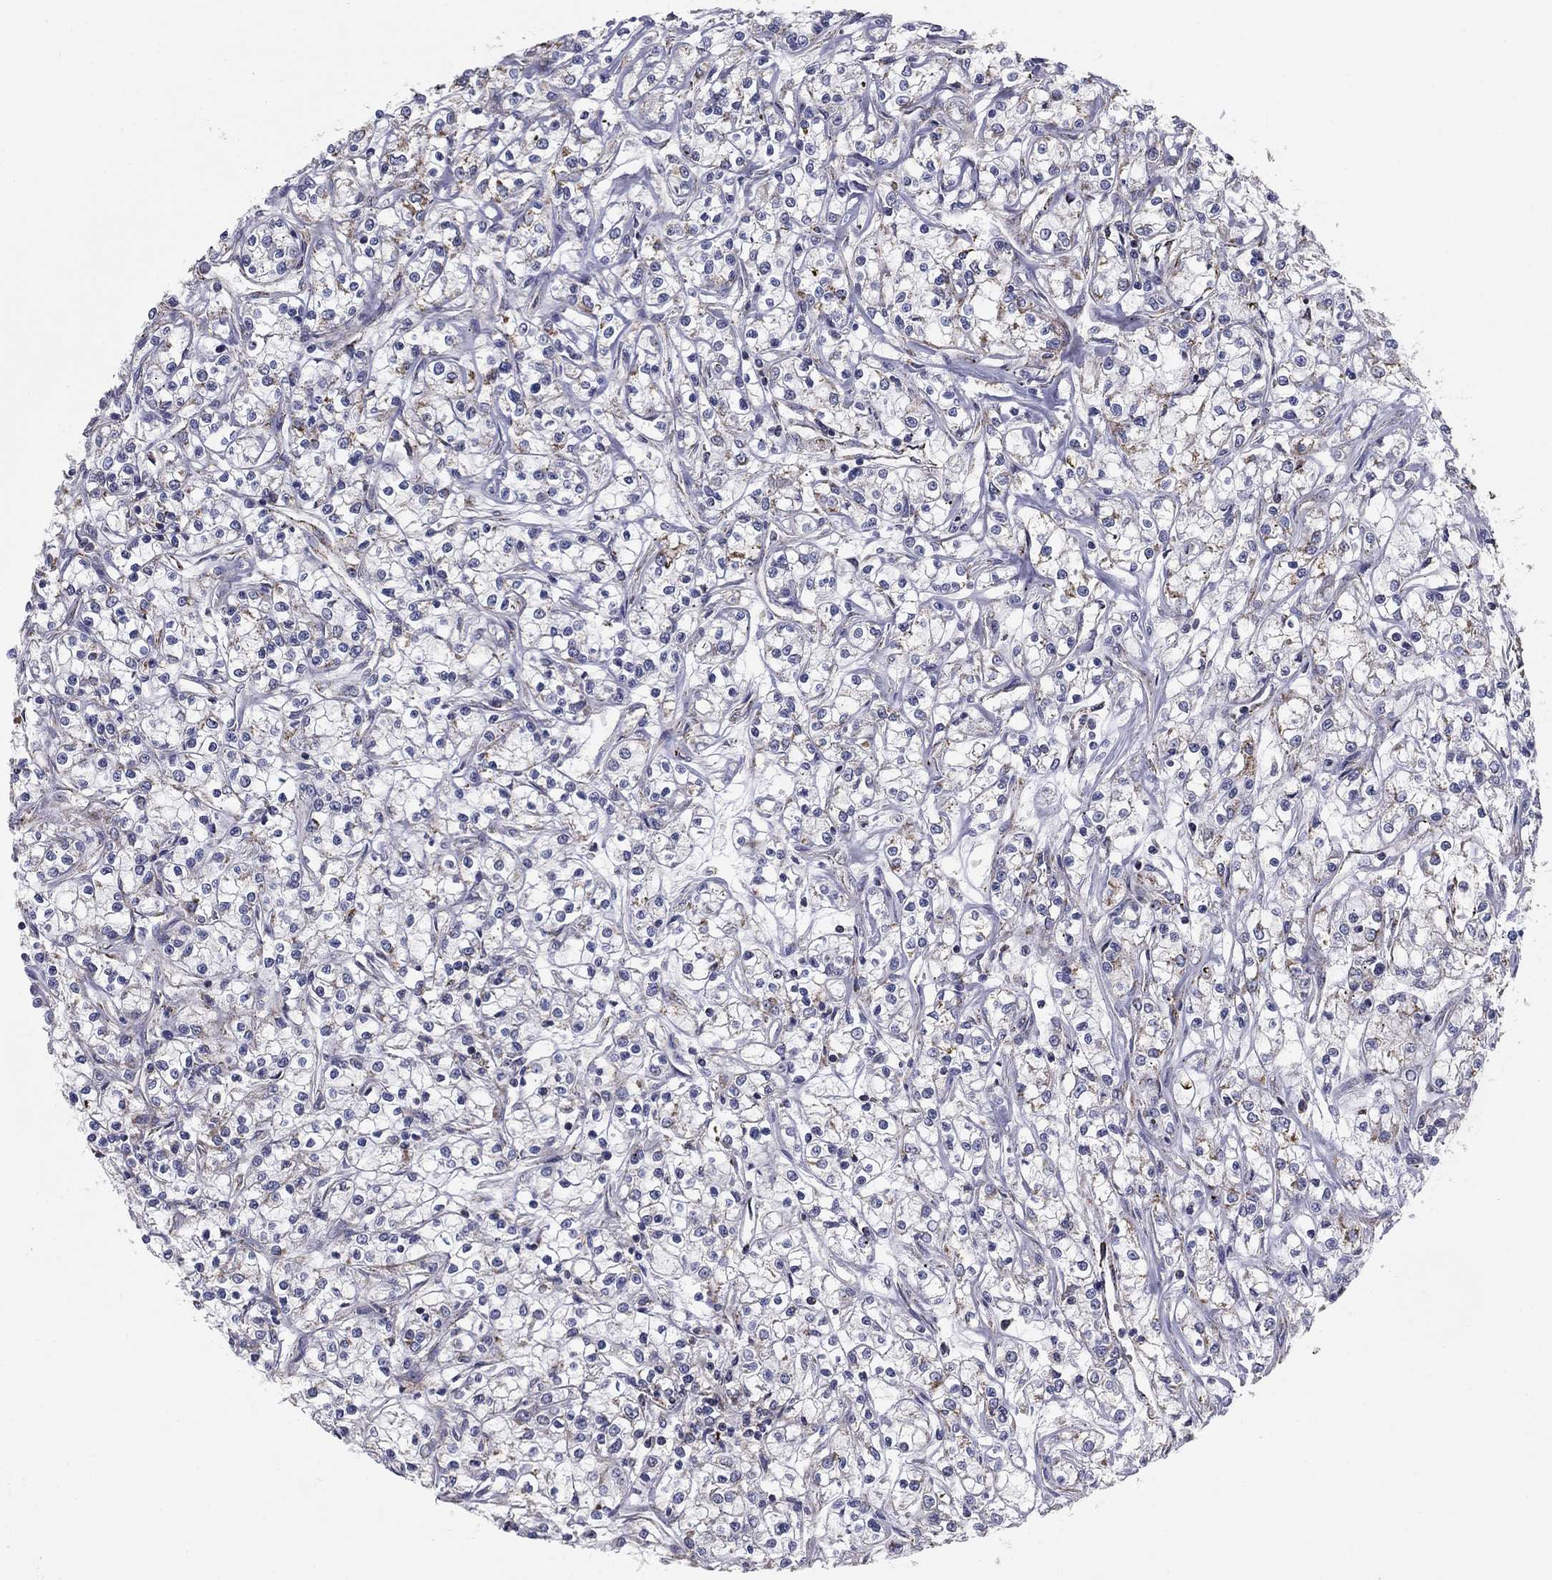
{"staining": {"intensity": "weak", "quantity": "<25%", "location": "cytoplasmic/membranous"}, "tissue": "renal cancer", "cell_type": "Tumor cells", "image_type": "cancer", "snomed": [{"axis": "morphology", "description": "Adenocarcinoma, NOS"}, {"axis": "topography", "description": "Kidney"}], "caption": "Renal cancer (adenocarcinoma) was stained to show a protein in brown. There is no significant staining in tumor cells.", "gene": "NDUFV1", "patient": {"sex": "female", "age": 59}}